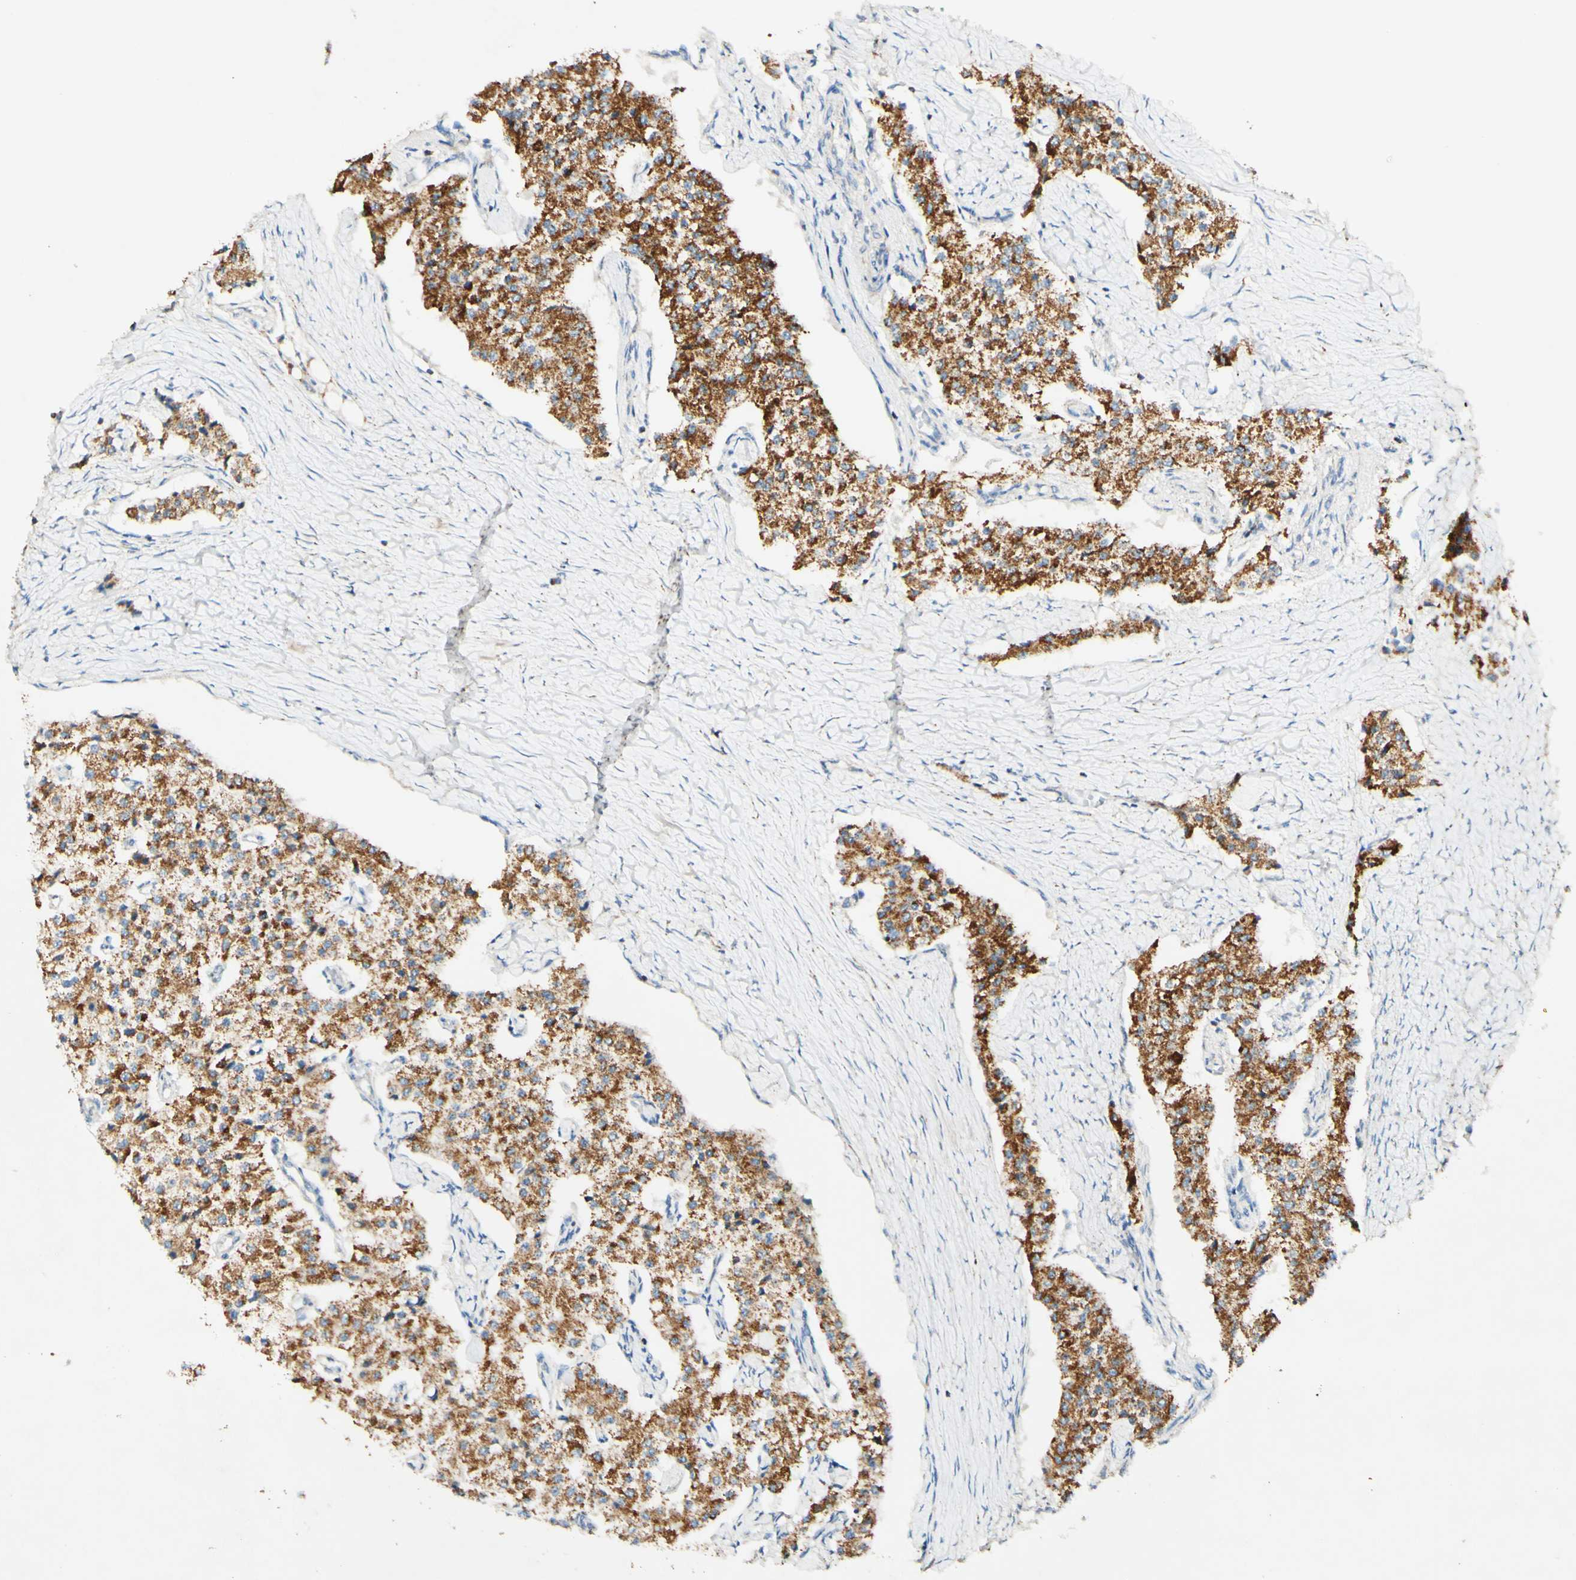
{"staining": {"intensity": "moderate", "quantity": ">75%", "location": "cytoplasmic/membranous"}, "tissue": "carcinoid", "cell_type": "Tumor cells", "image_type": "cancer", "snomed": [{"axis": "morphology", "description": "Carcinoid, malignant, NOS"}, {"axis": "topography", "description": "Colon"}], "caption": "Immunohistochemical staining of human carcinoid shows medium levels of moderate cytoplasmic/membranous protein positivity in about >75% of tumor cells. The staining is performed using DAB (3,3'-diaminobenzidine) brown chromogen to label protein expression. The nuclei are counter-stained blue using hematoxylin.", "gene": "OXCT1", "patient": {"sex": "female", "age": 52}}